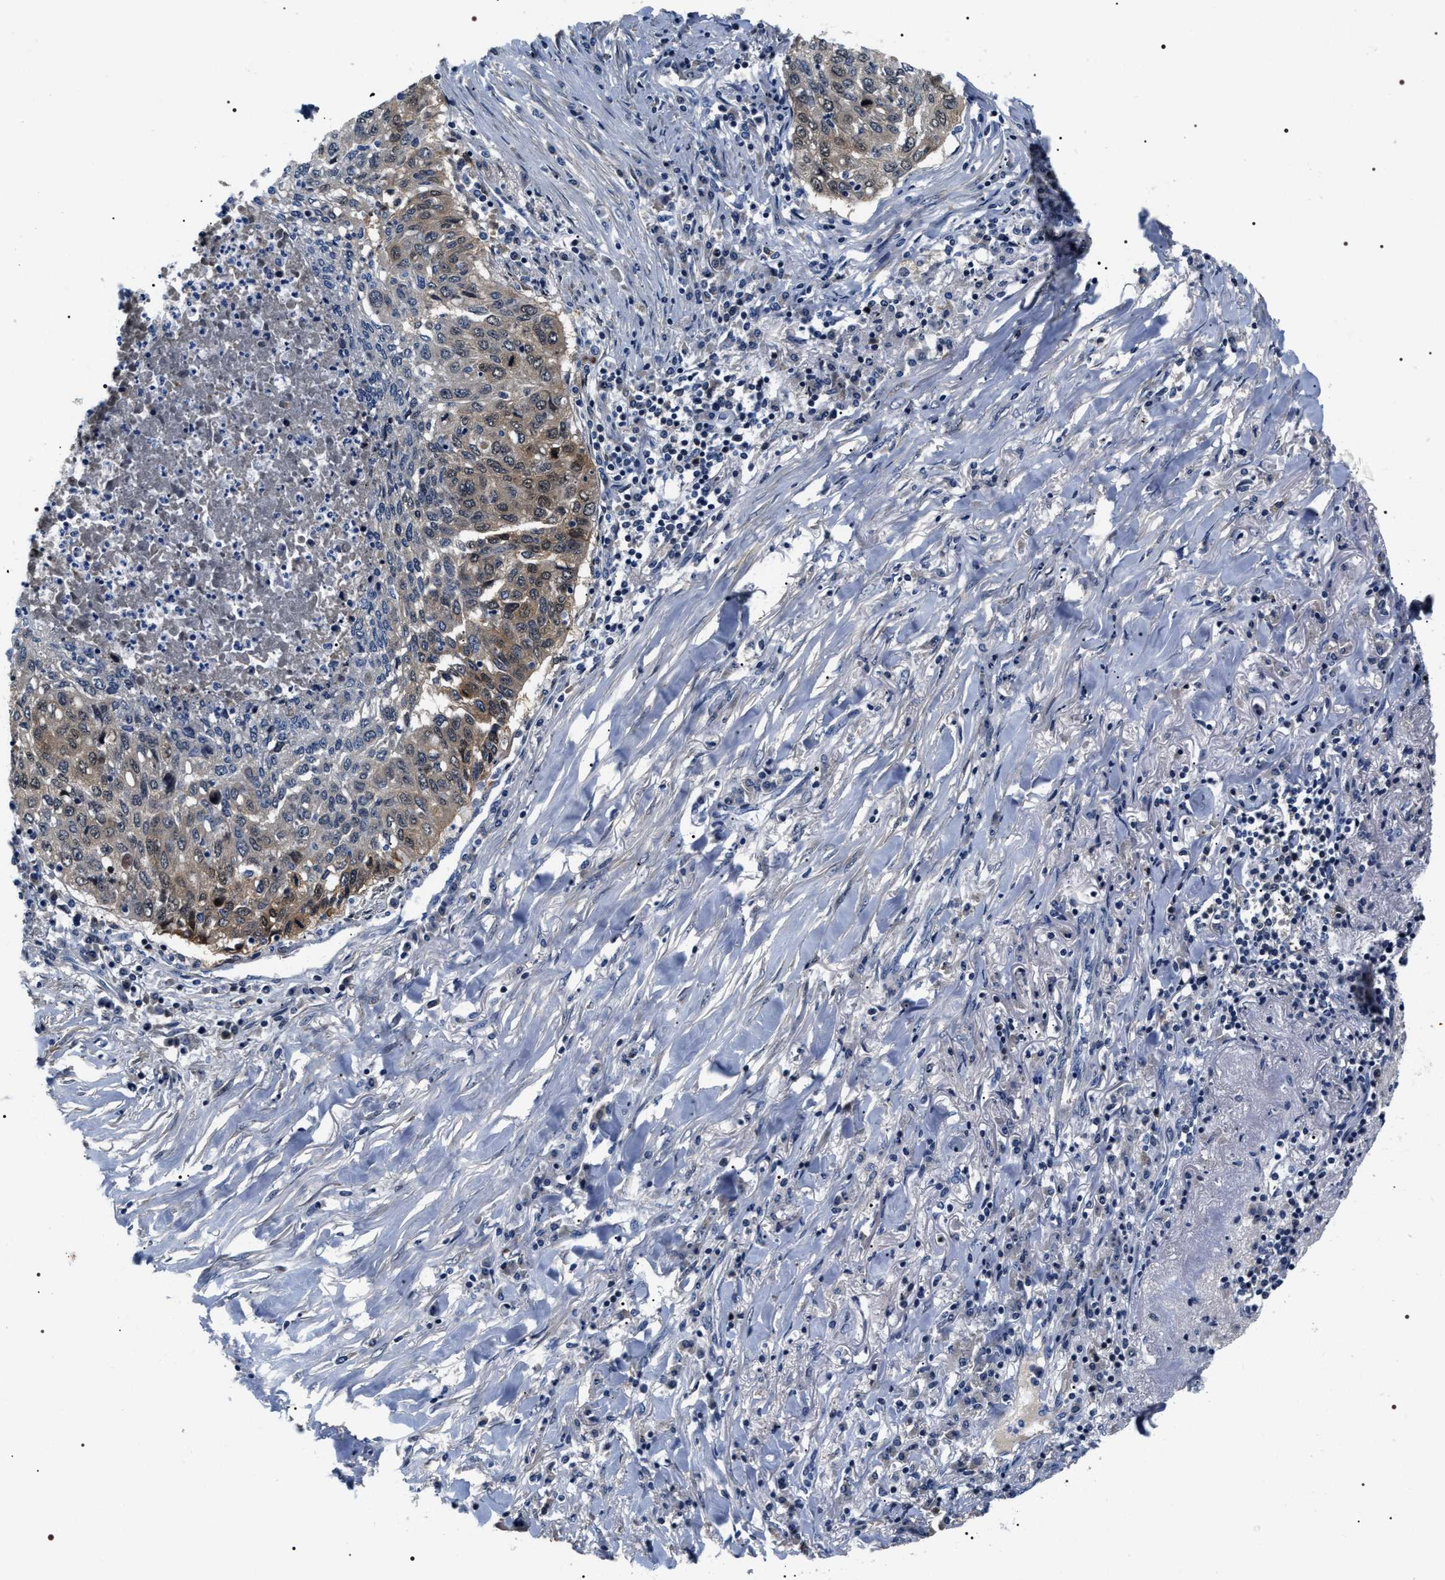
{"staining": {"intensity": "weak", "quantity": "<25%", "location": "cytoplasmic/membranous"}, "tissue": "lung cancer", "cell_type": "Tumor cells", "image_type": "cancer", "snomed": [{"axis": "morphology", "description": "Squamous cell carcinoma, NOS"}, {"axis": "topography", "description": "Lung"}], "caption": "Immunohistochemistry (IHC) micrograph of neoplastic tissue: human lung cancer stained with DAB (3,3'-diaminobenzidine) shows no significant protein staining in tumor cells.", "gene": "BAG2", "patient": {"sex": "female", "age": 63}}